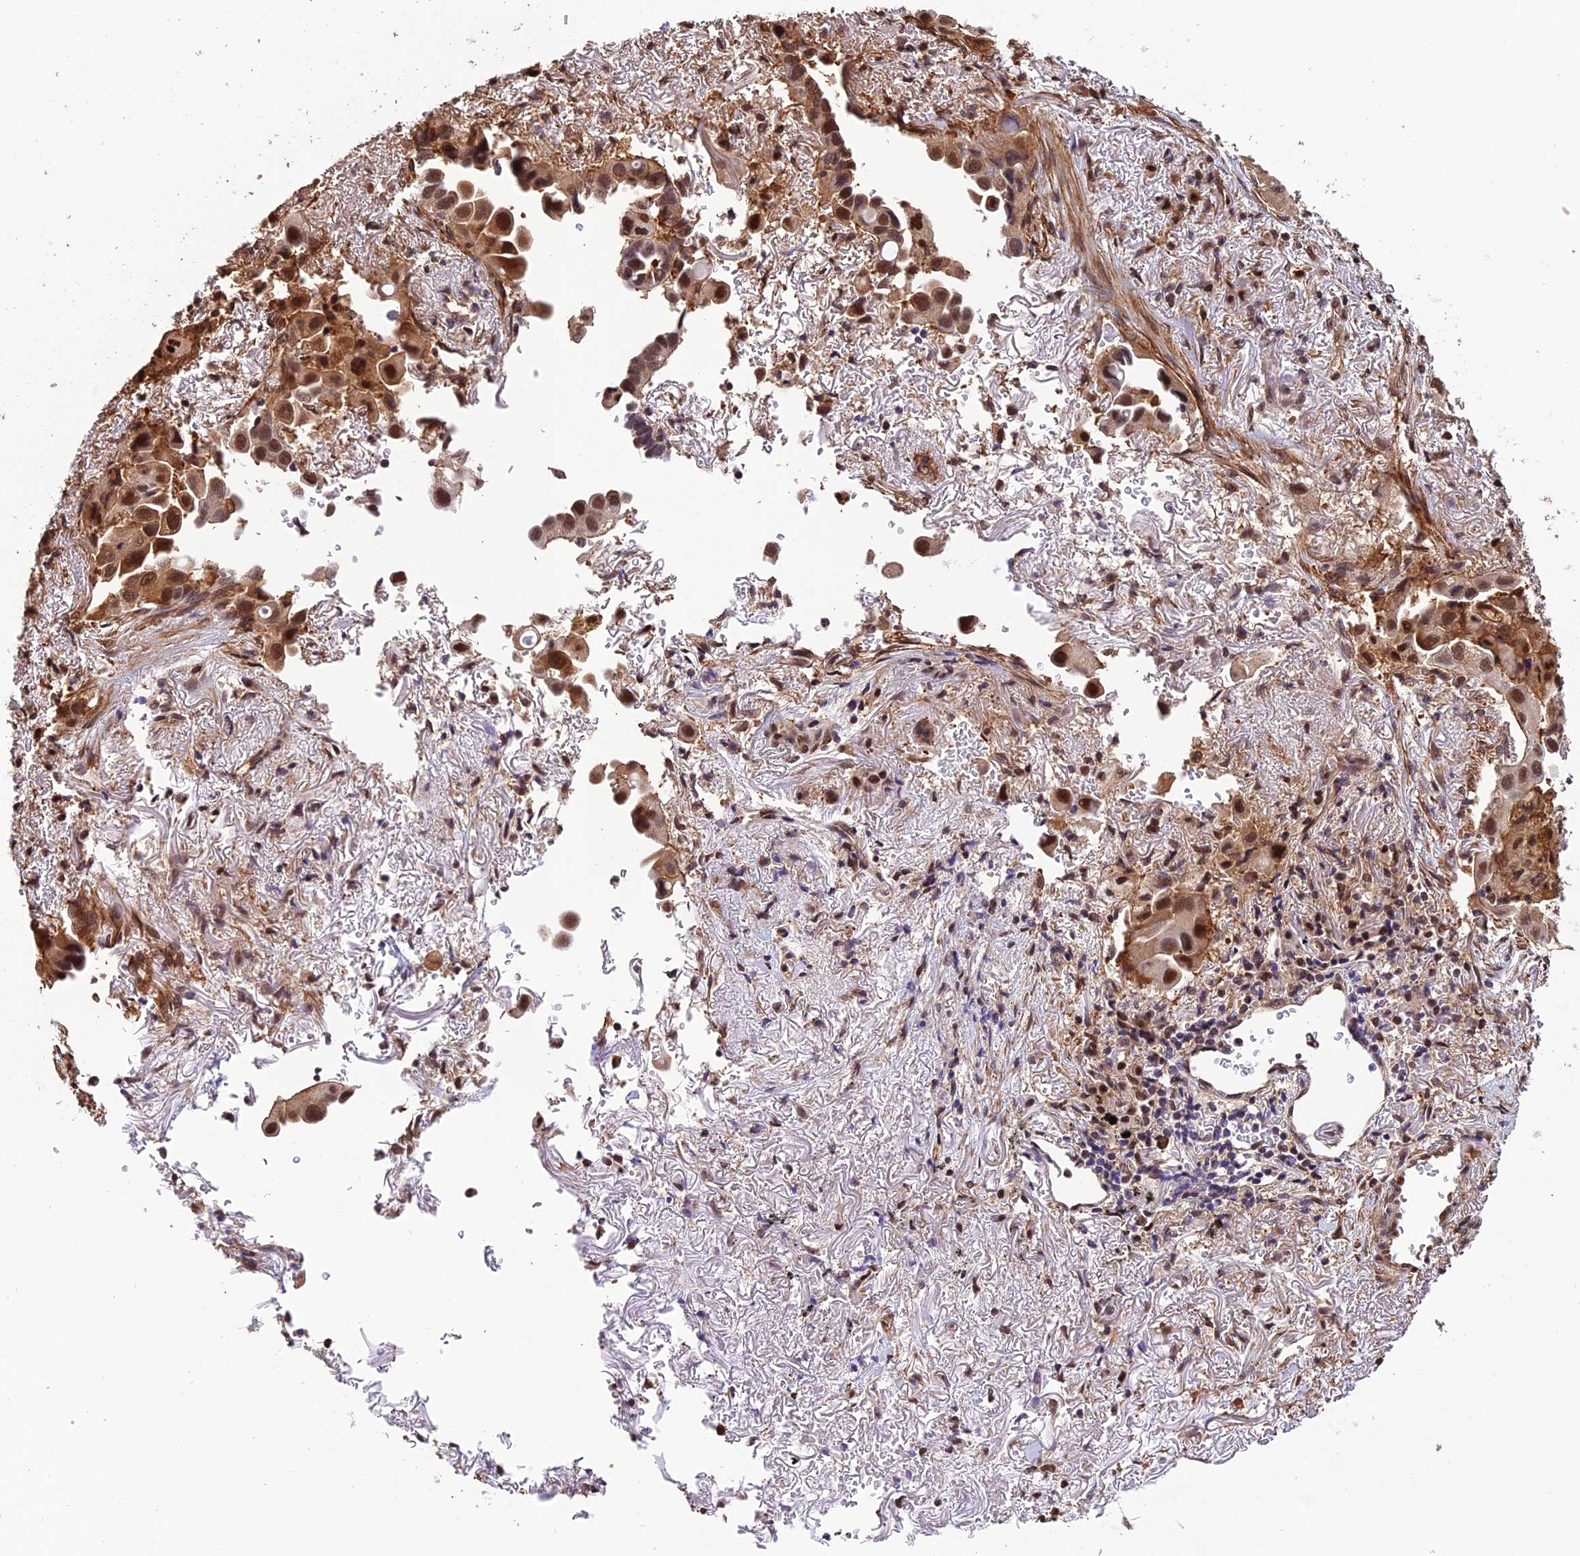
{"staining": {"intensity": "strong", "quantity": ">75%", "location": "cytoplasmic/membranous,nuclear"}, "tissue": "lung cancer", "cell_type": "Tumor cells", "image_type": "cancer", "snomed": [{"axis": "morphology", "description": "Adenocarcinoma, NOS"}, {"axis": "topography", "description": "Lung"}], "caption": "A brown stain highlights strong cytoplasmic/membranous and nuclear expression of a protein in human adenocarcinoma (lung) tumor cells.", "gene": "PSMB3", "patient": {"sex": "female", "age": 76}}